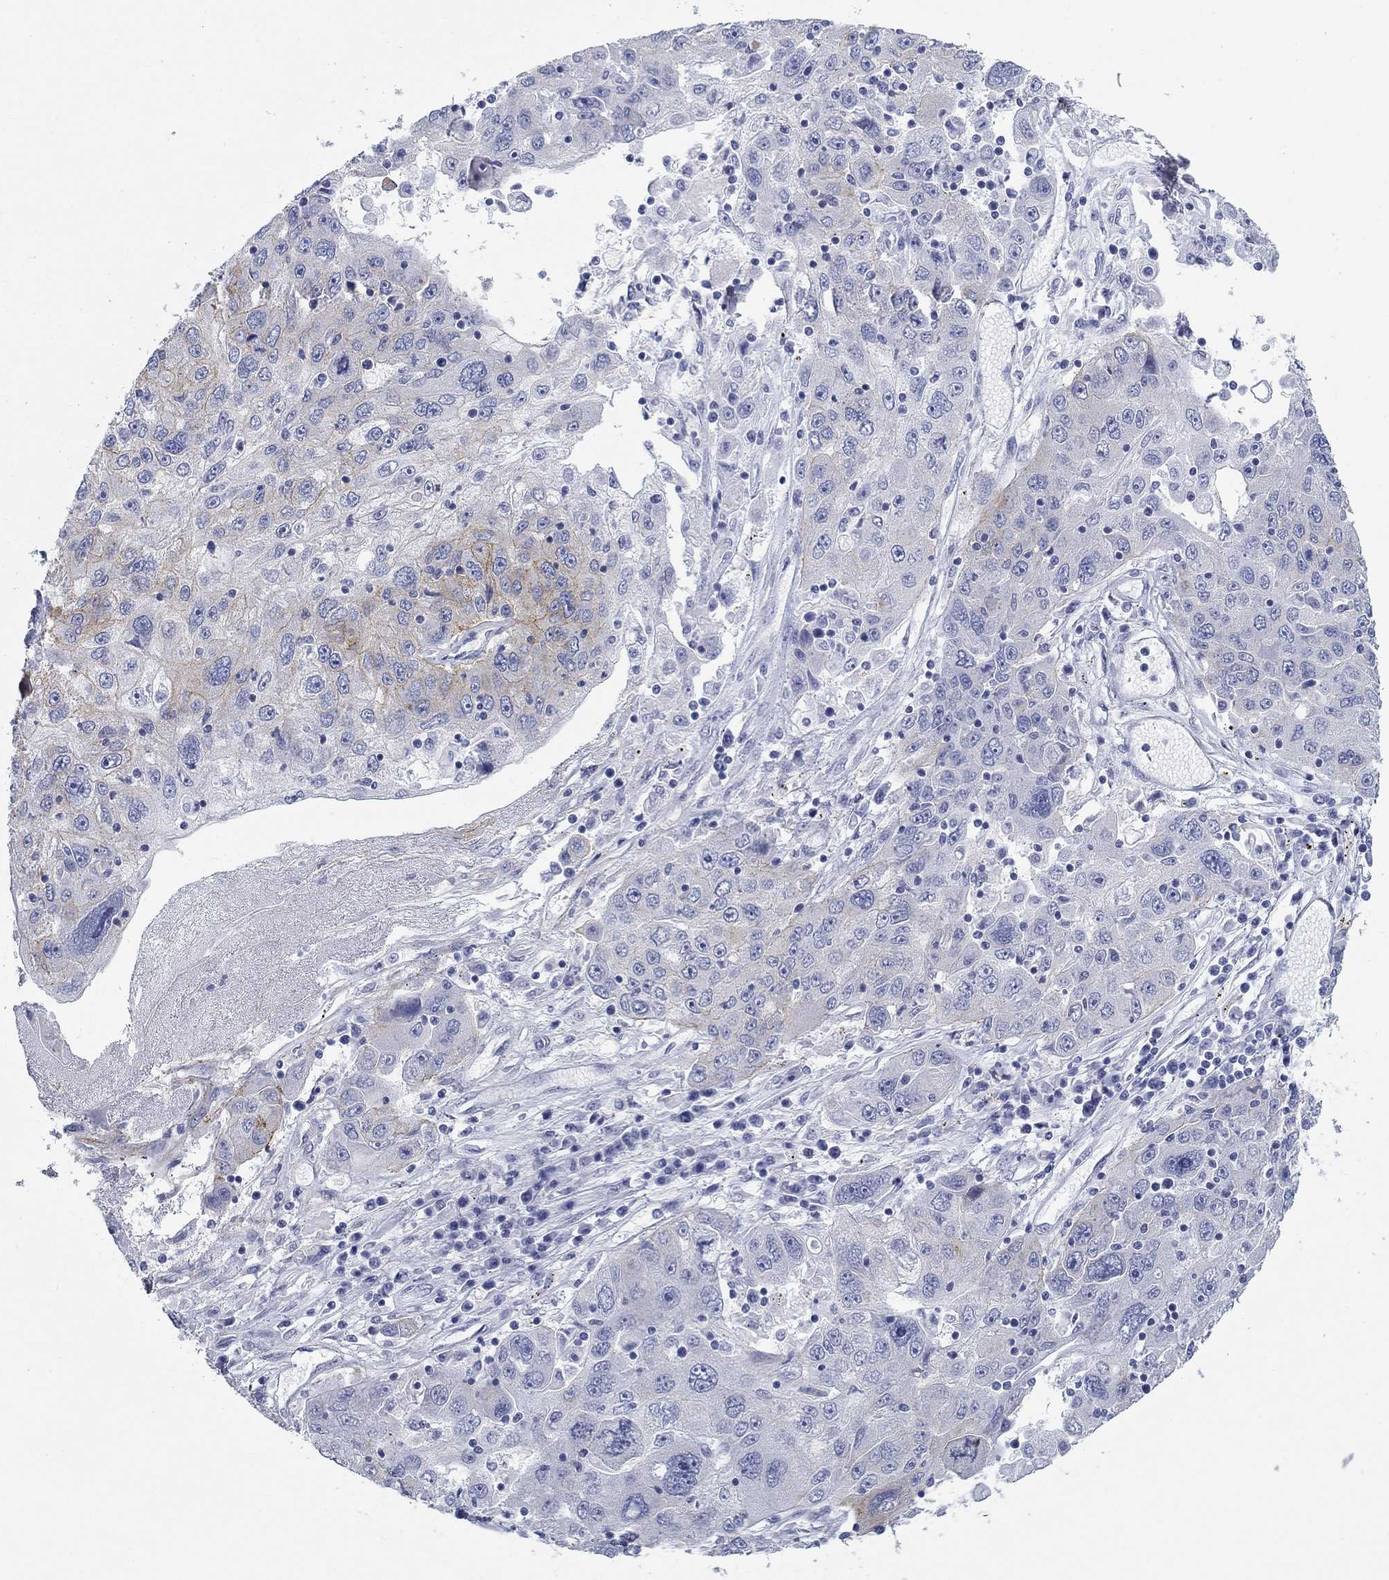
{"staining": {"intensity": "negative", "quantity": "none", "location": "none"}, "tissue": "stomach cancer", "cell_type": "Tumor cells", "image_type": "cancer", "snomed": [{"axis": "morphology", "description": "Adenocarcinoma, NOS"}, {"axis": "topography", "description": "Stomach"}], "caption": "This is an immunohistochemistry (IHC) histopathology image of human adenocarcinoma (stomach). There is no positivity in tumor cells.", "gene": "GPC1", "patient": {"sex": "male", "age": 56}}